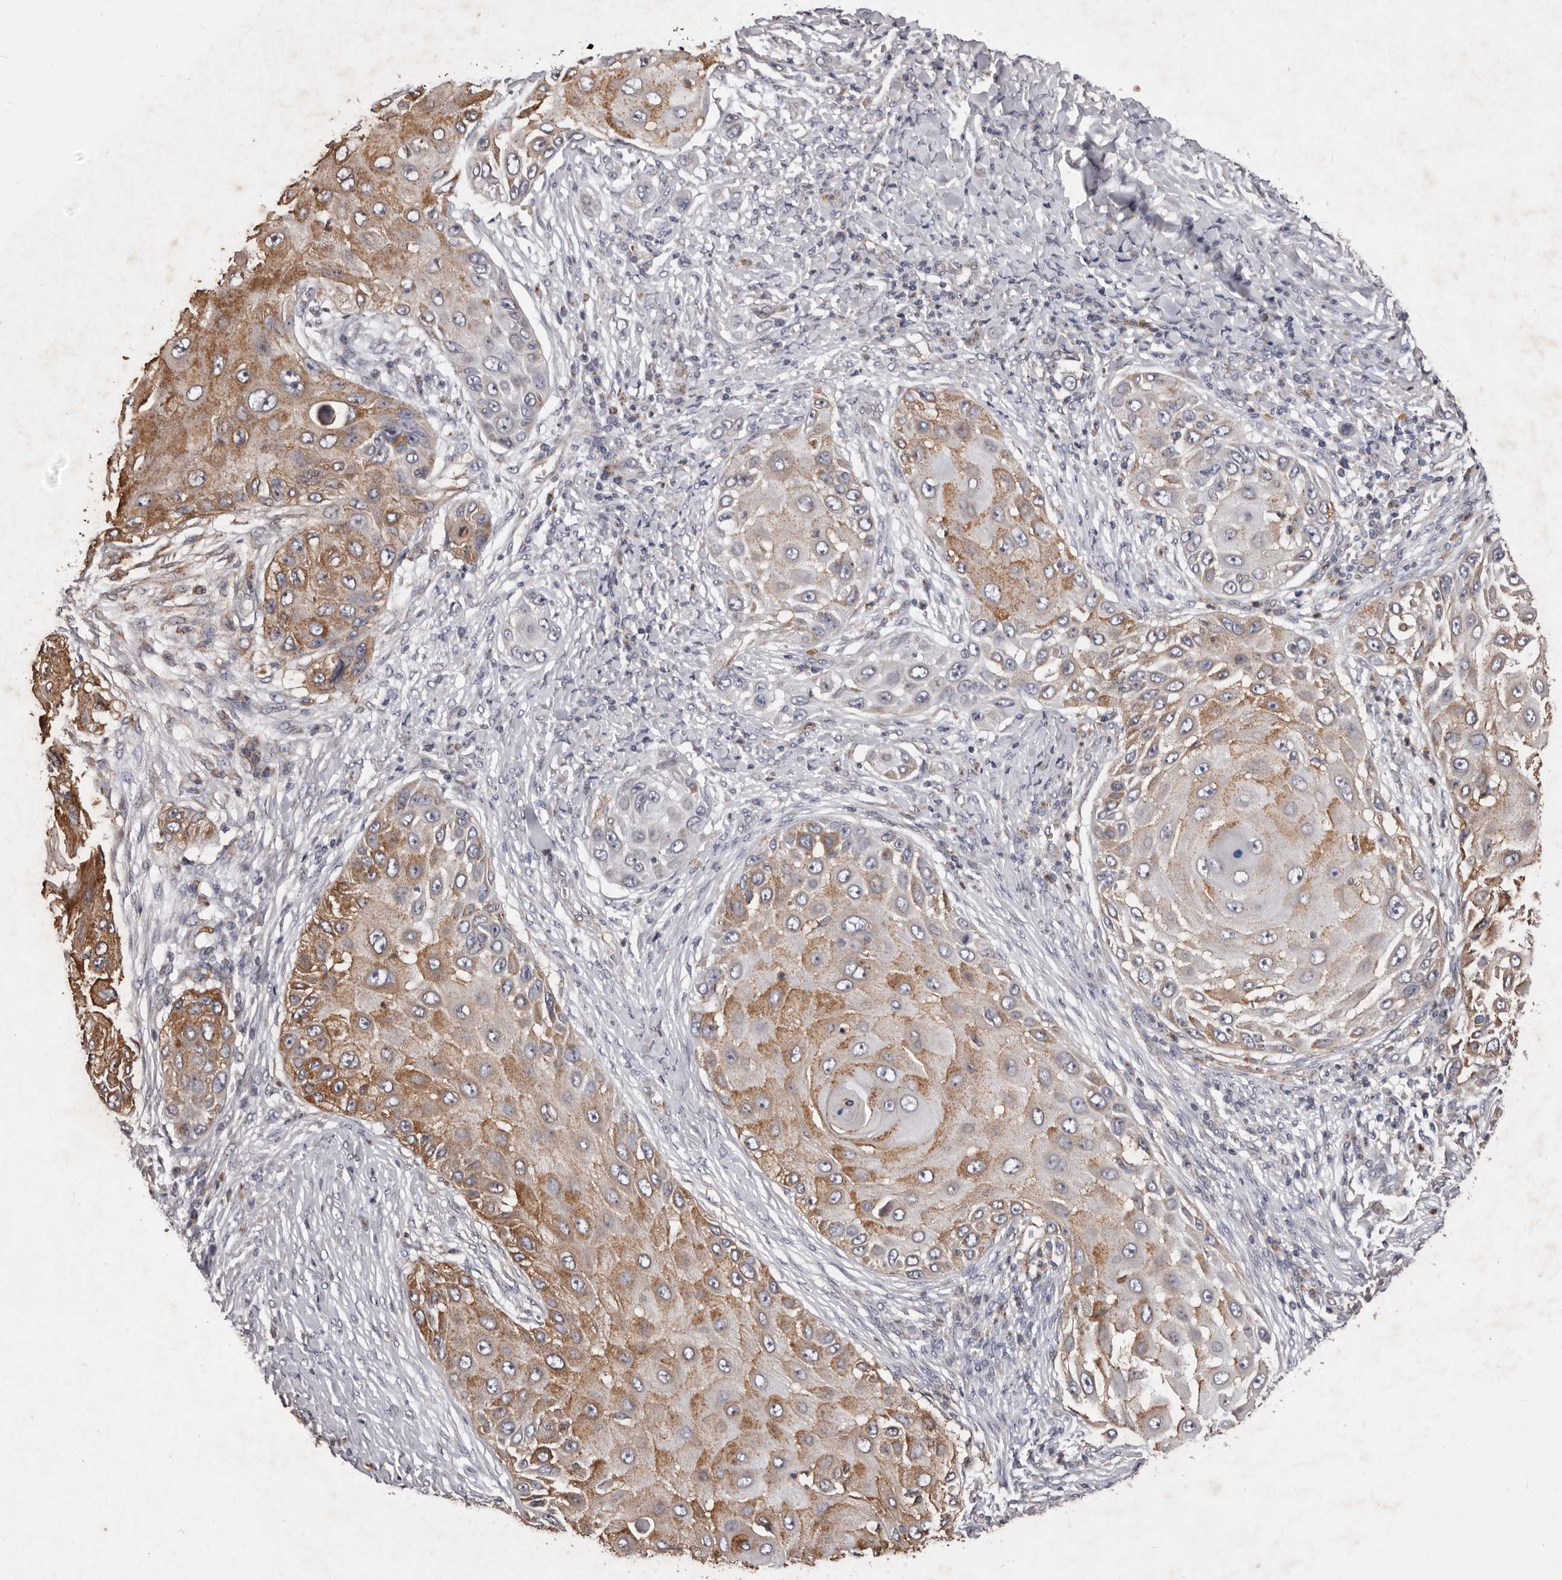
{"staining": {"intensity": "moderate", "quantity": ">75%", "location": "cytoplasmic/membranous"}, "tissue": "skin cancer", "cell_type": "Tumor cells", "image_type": "cancer", "snomed": [{"axis": "morphology", "description": "Squamous cell carcinoma, NOS"}, {"axis": "topography", "description": "Skin"}], "caption": "The photomicrograph reveals a brown stain indicating the presence of a protein in the cytoplasmic/membranous of tumor cells in skin cancer (squamous cell carcinoma).", "gene": "CXCL14", "patient": {"sex": "female", "age": 44}}